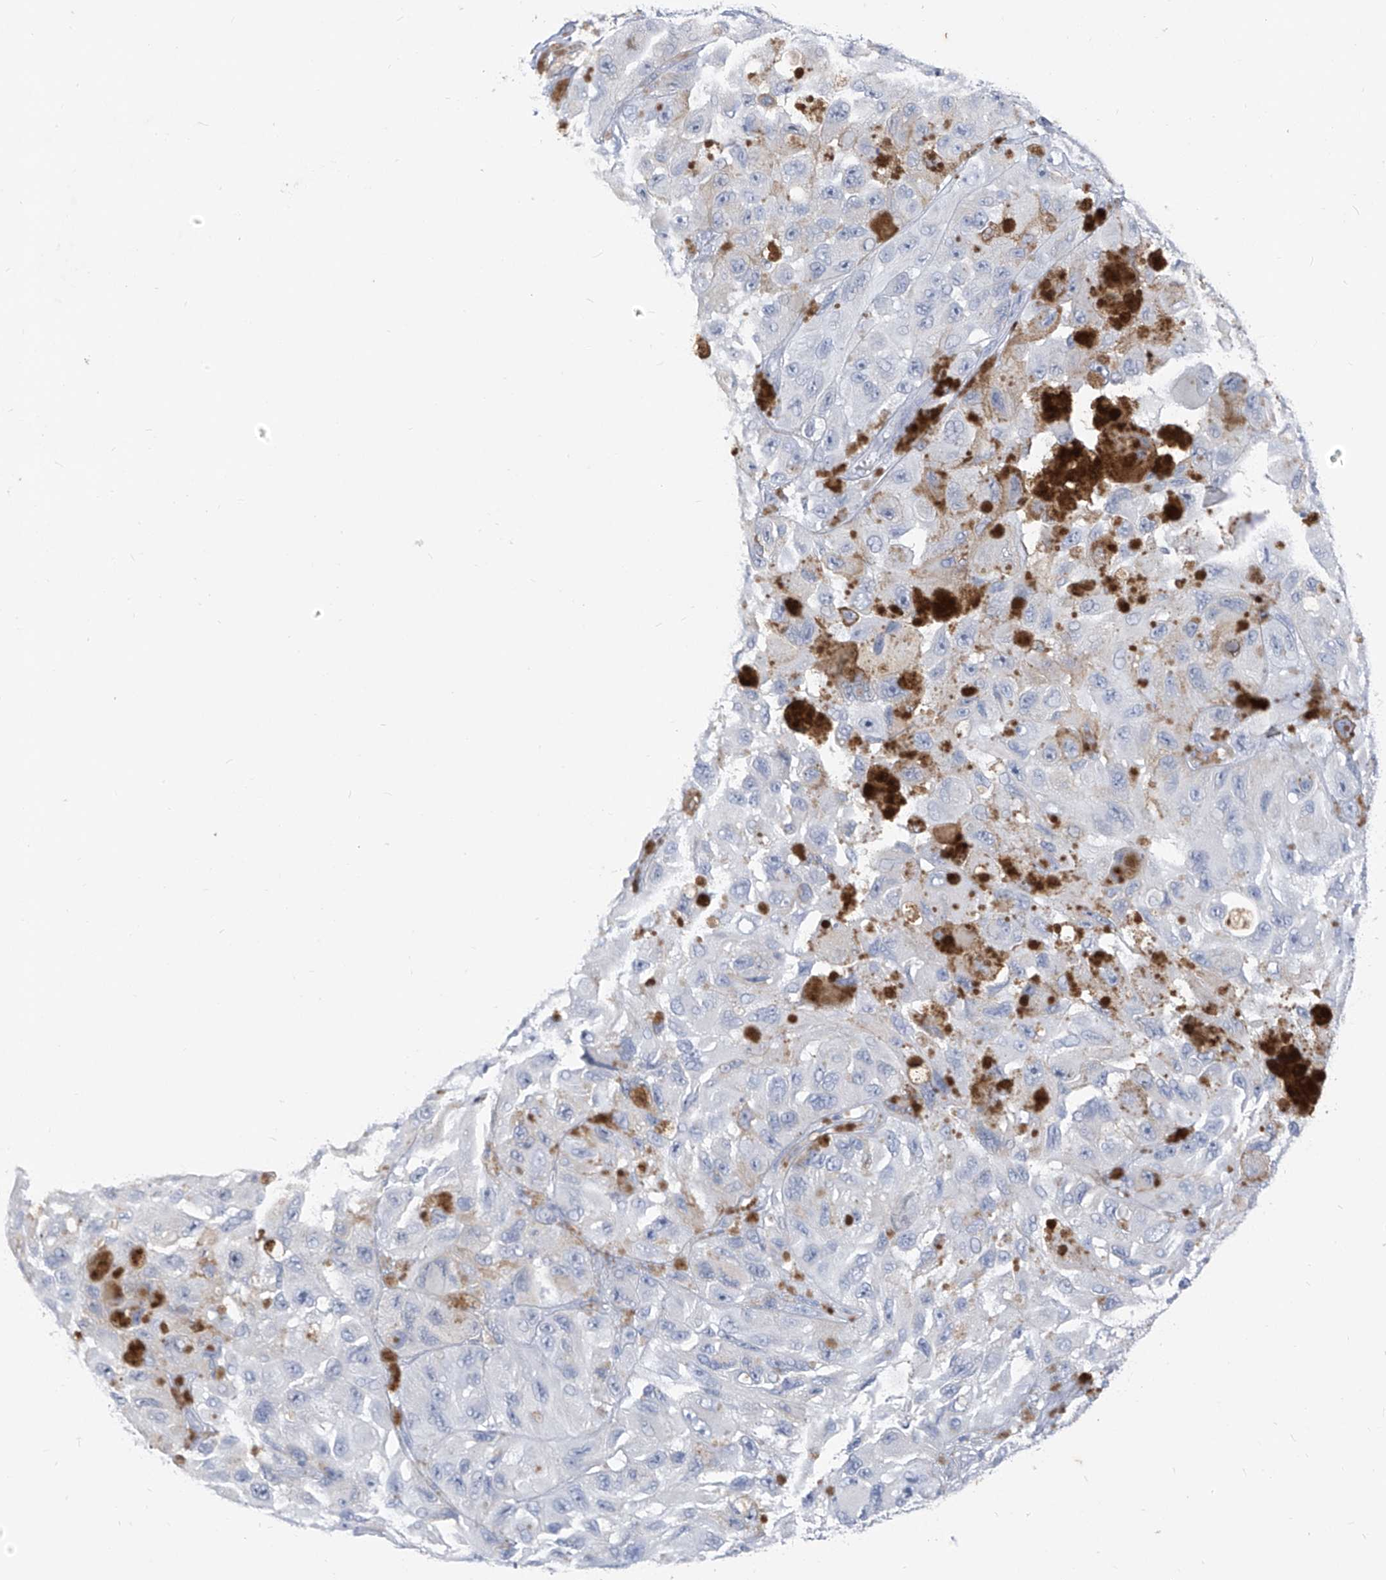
{"staining": {"intensity": "negative", "quantity": "none", "location": "none"}, "tissue": "melanoma", "cell_type": "Tumor cells", "image_type": "cancer", "snomed": [{"axis": "morphology", "description": "Malignant melanoma, NOS"}, {"axis": "topography", "description": "Skin"}], "caption": "This is an immunohistochemistry image of malignant melanoma. There is no positivity in tumor cells.", "gene": "CX3CR1", "patient": {"sex": "female", "age": 73}}